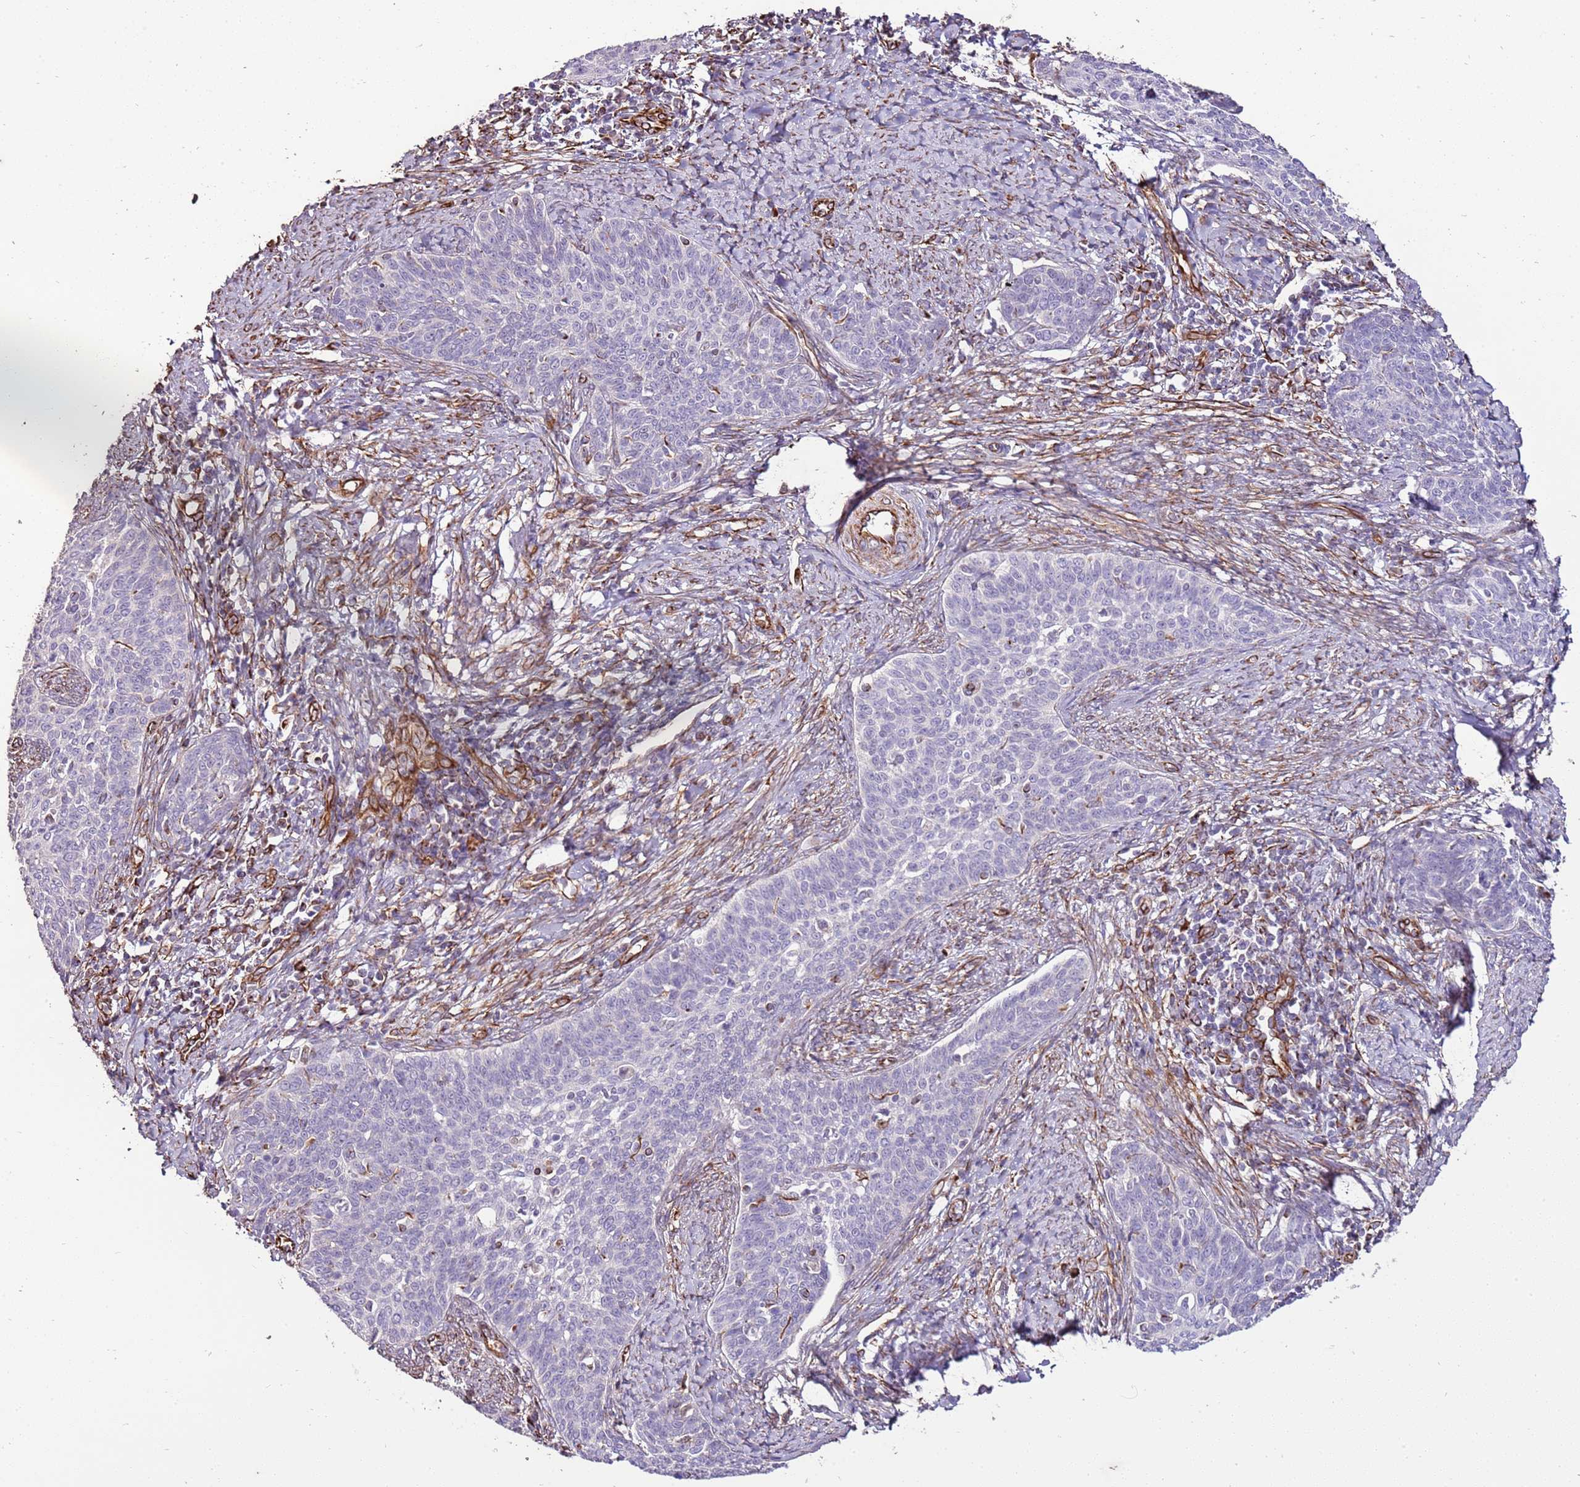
{"staining": {"intensity": "negative", "quantity": "none", "location": "none"}, "tissue": "cervical cancer", "cell_type": "Tumor cells", "image_type": "cancer", "snomed": [{"axis": "morphology", "description": "Squamous cell carcinoma, NOS"}, {"axis": "topography", "description": "Cervix"}], "caption": "Immunohistochemistry (IHC) image of human cervical cancer stained for a protein (brown), which exhibits no staining in tumor cells.", "gene": "ZNF786", "patient": {"sex": "female", "age": 39}}